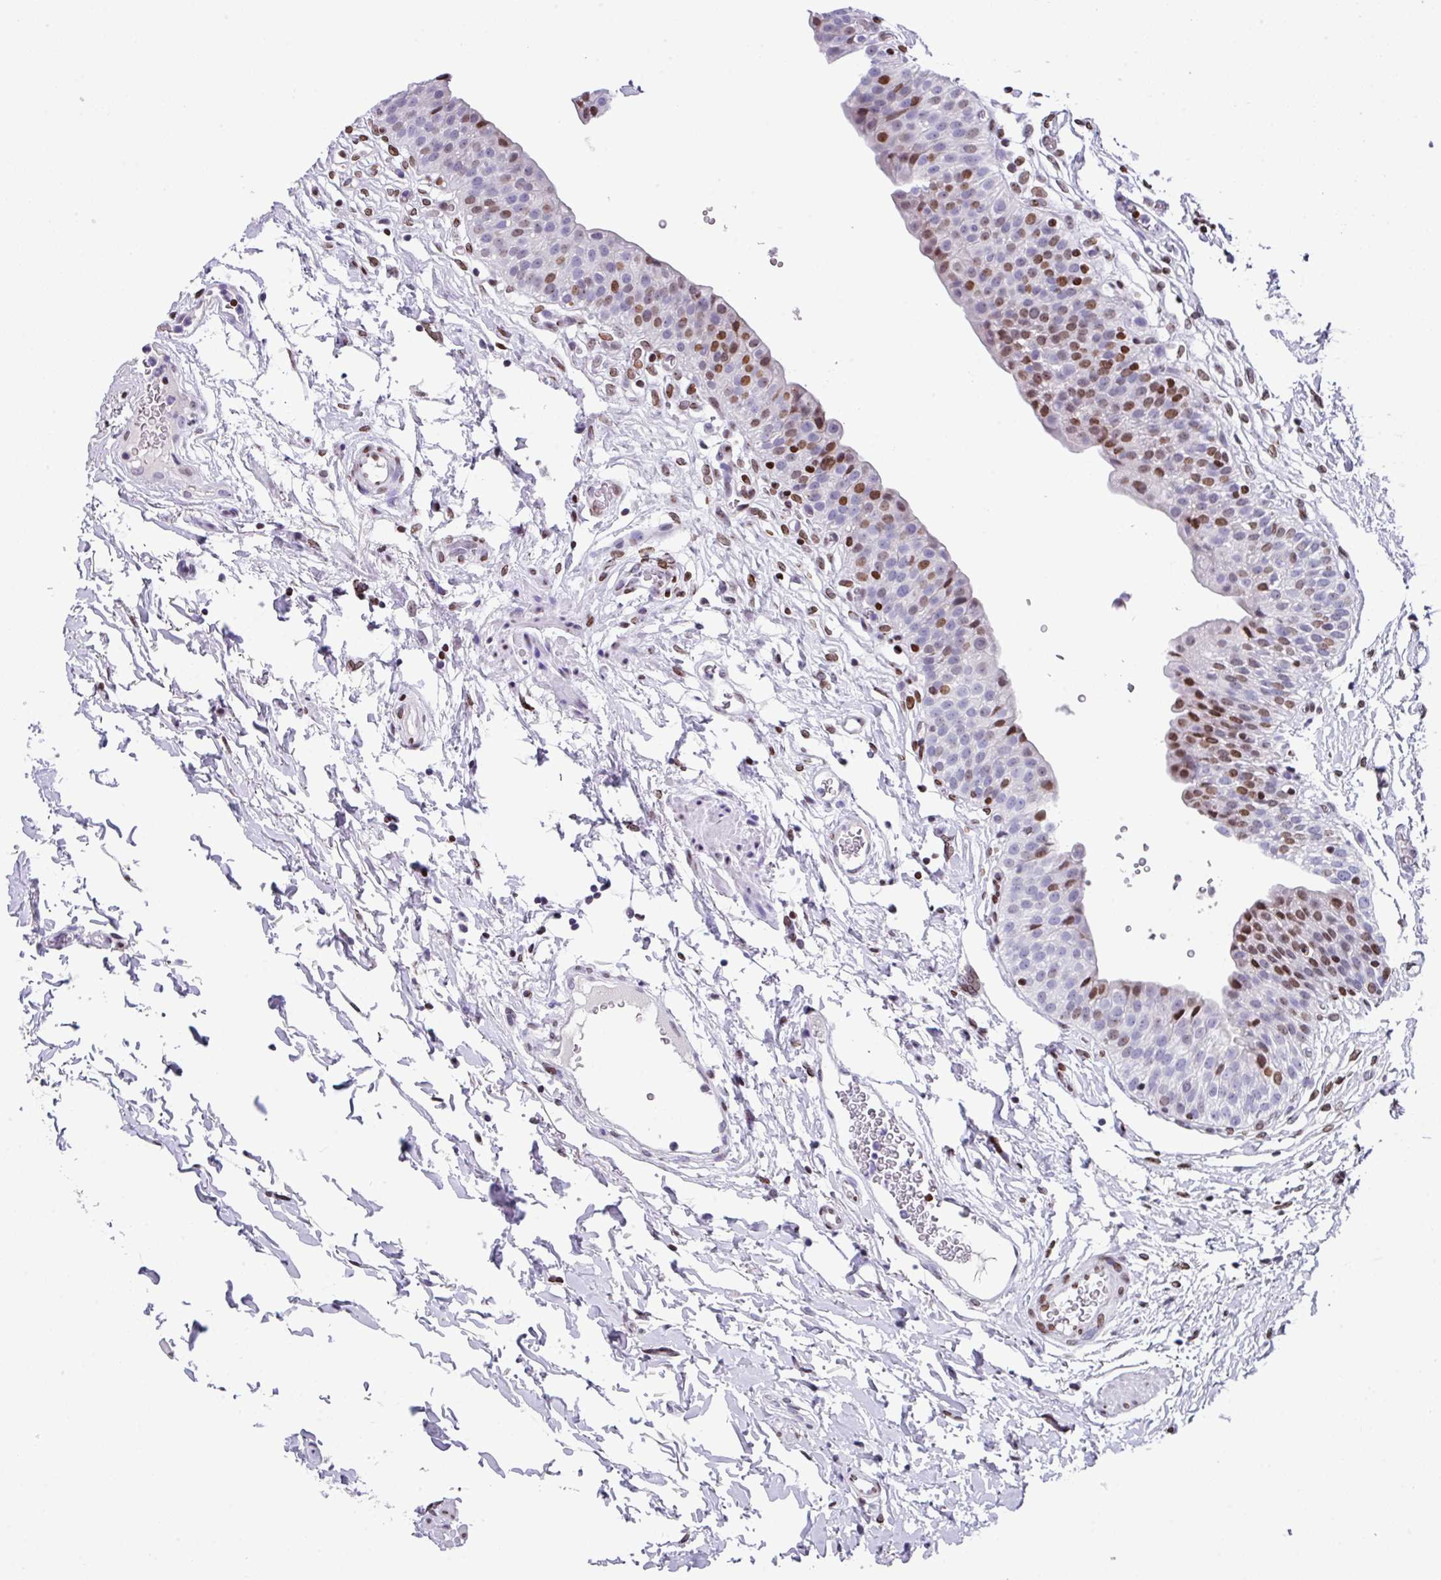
{"staining": {"intensity": "moderate", "quantity": "25%-75%", "location": "nuclear"}, "tissue": "urinary bladder", "cell_type": "Urothelial cells", "image_type": "normal", "snomed": [{"axis": "morphology", "description": "Normal tissue, NOS"}, {"axis": "topography", "description": "Urinary bladder"}, {"axis": "topography", "description": "Peripheral nerve tissue"}], "caption": "IHC (DAB (3,3'-diaminobenzidine)) staining of normal urinary bladder demonstrates moderate nuclear protein expression in approximately 25%-75% of urothelial cells. (Brightfield microscopy of DAB IHC at high magnification).", "gene": "TCF3", "patient": {"sex": "male", "age": 55}}